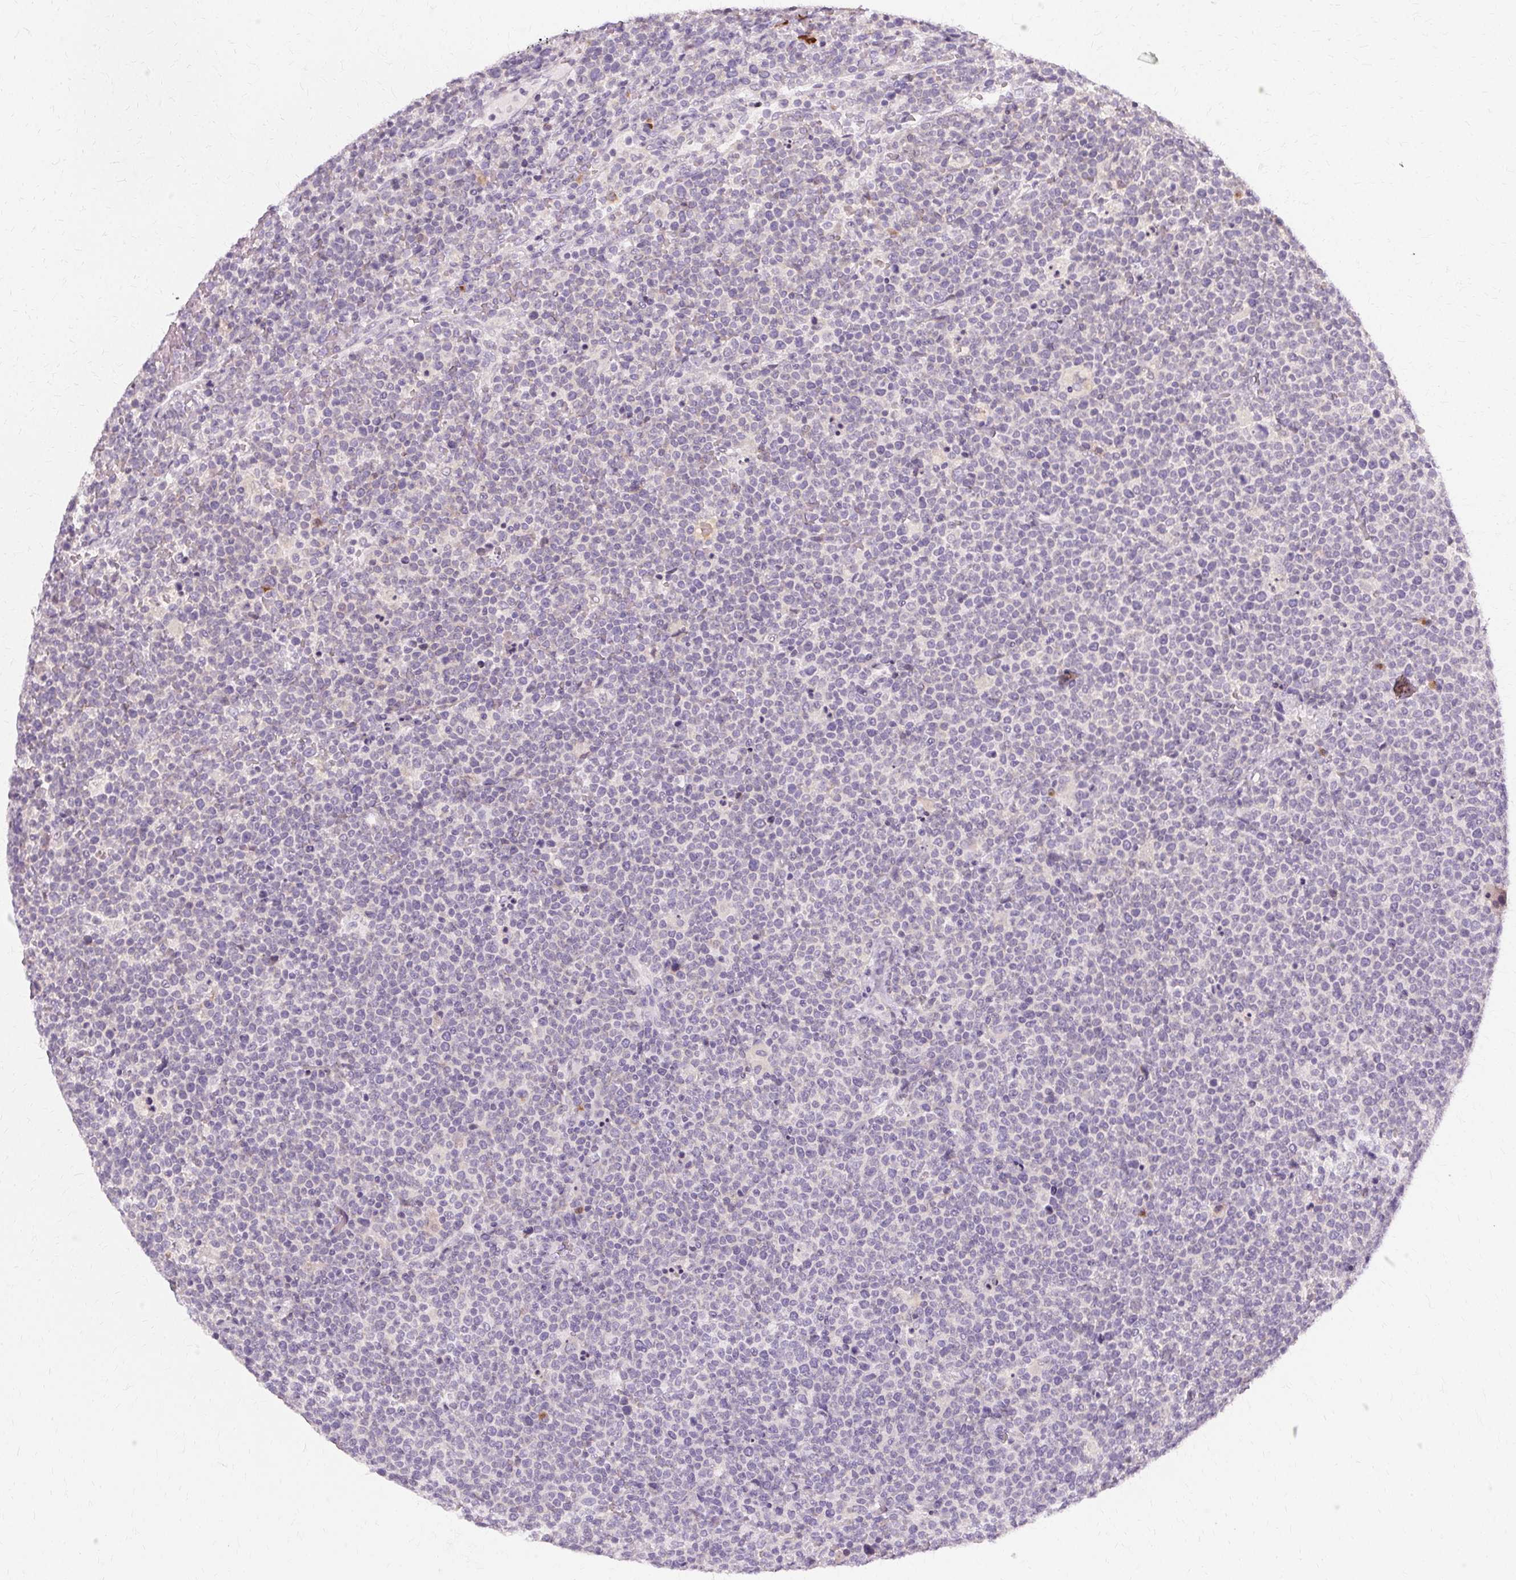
{"staining": {"intensity": "negative", "quantity": "none", "location": "none"}, "tissue": "lymphoma", "cell_type": "Tumor cells", "image_type": "cancer", "snomed": [{"axis": "morphology", "description": "Malignant lymphoma, non-Hodgkin's type, High grade"}, {"axis": "topography", "description": "Lymph node"}], "caption": "This is an immunohistochemistry micrograph of human lymphoma. There is no expression in tumor cells.", "gene": "FCRL3", "patient": {"sex": "male", "age": 61}}